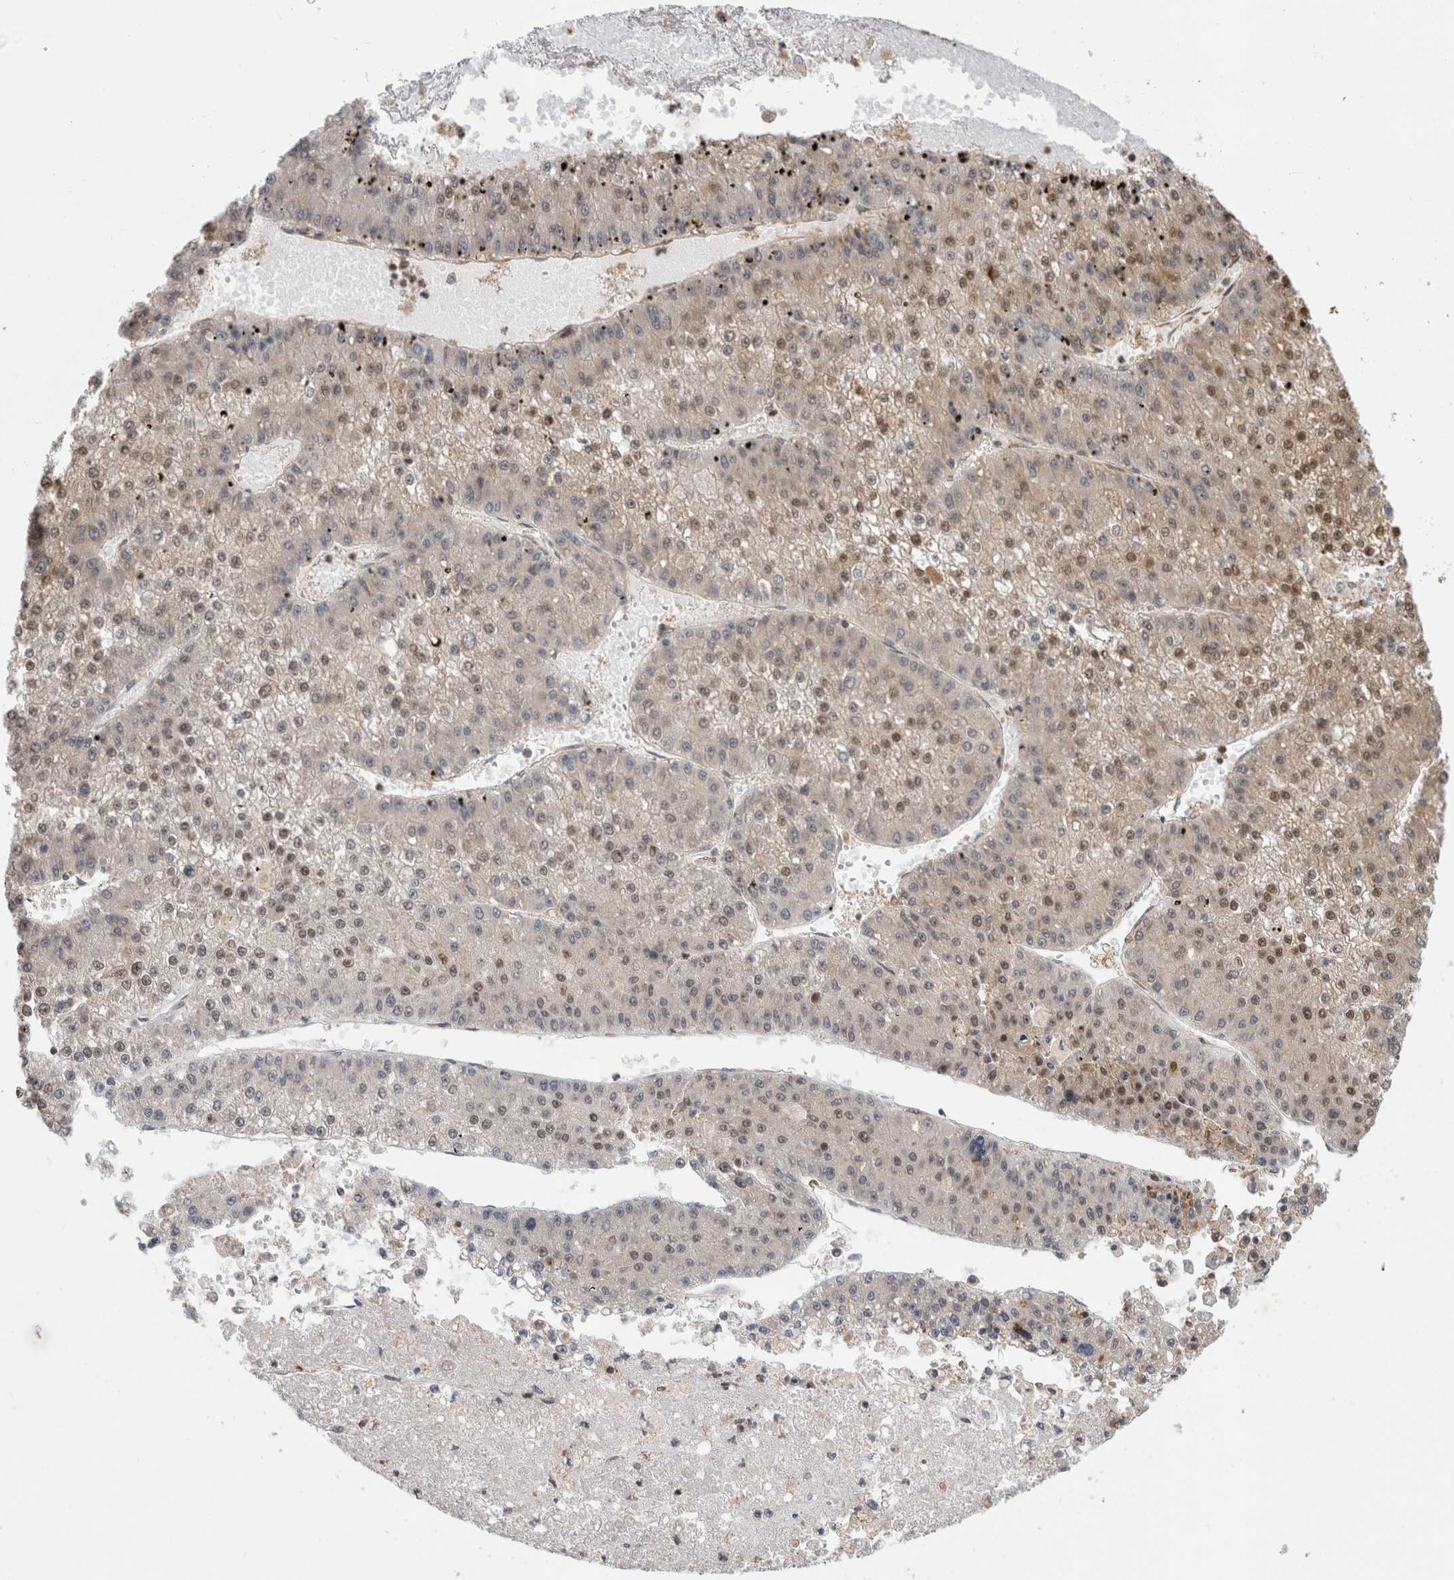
{"staining": {"intensity": "moderate", "quantity": "25%-75%", "location": "cytoplasmic/membranous,nuclear"}, "tissue": "liver cancer", "cell_type": "Tumor cells", "image_type": "cancer", "snomed": [{"axis": "morphology", "description": "Carcinoma, Hepatocellular, NOS"}, {"axis": "topography", "description": "Liver"}], "caption": "The image reveals staining of liver cancer (hepatocellular carcinoma), revealing moderate cytoplasmic/membranous and nuclear protein positivity (brown color) within tumor cells. (Stains: DAB in brown, nuclei in blue, Microscopy: brightfield microscopy at high magnification).", "gene": "PARP6", "patient": {"sex": "female", "age": 73}}